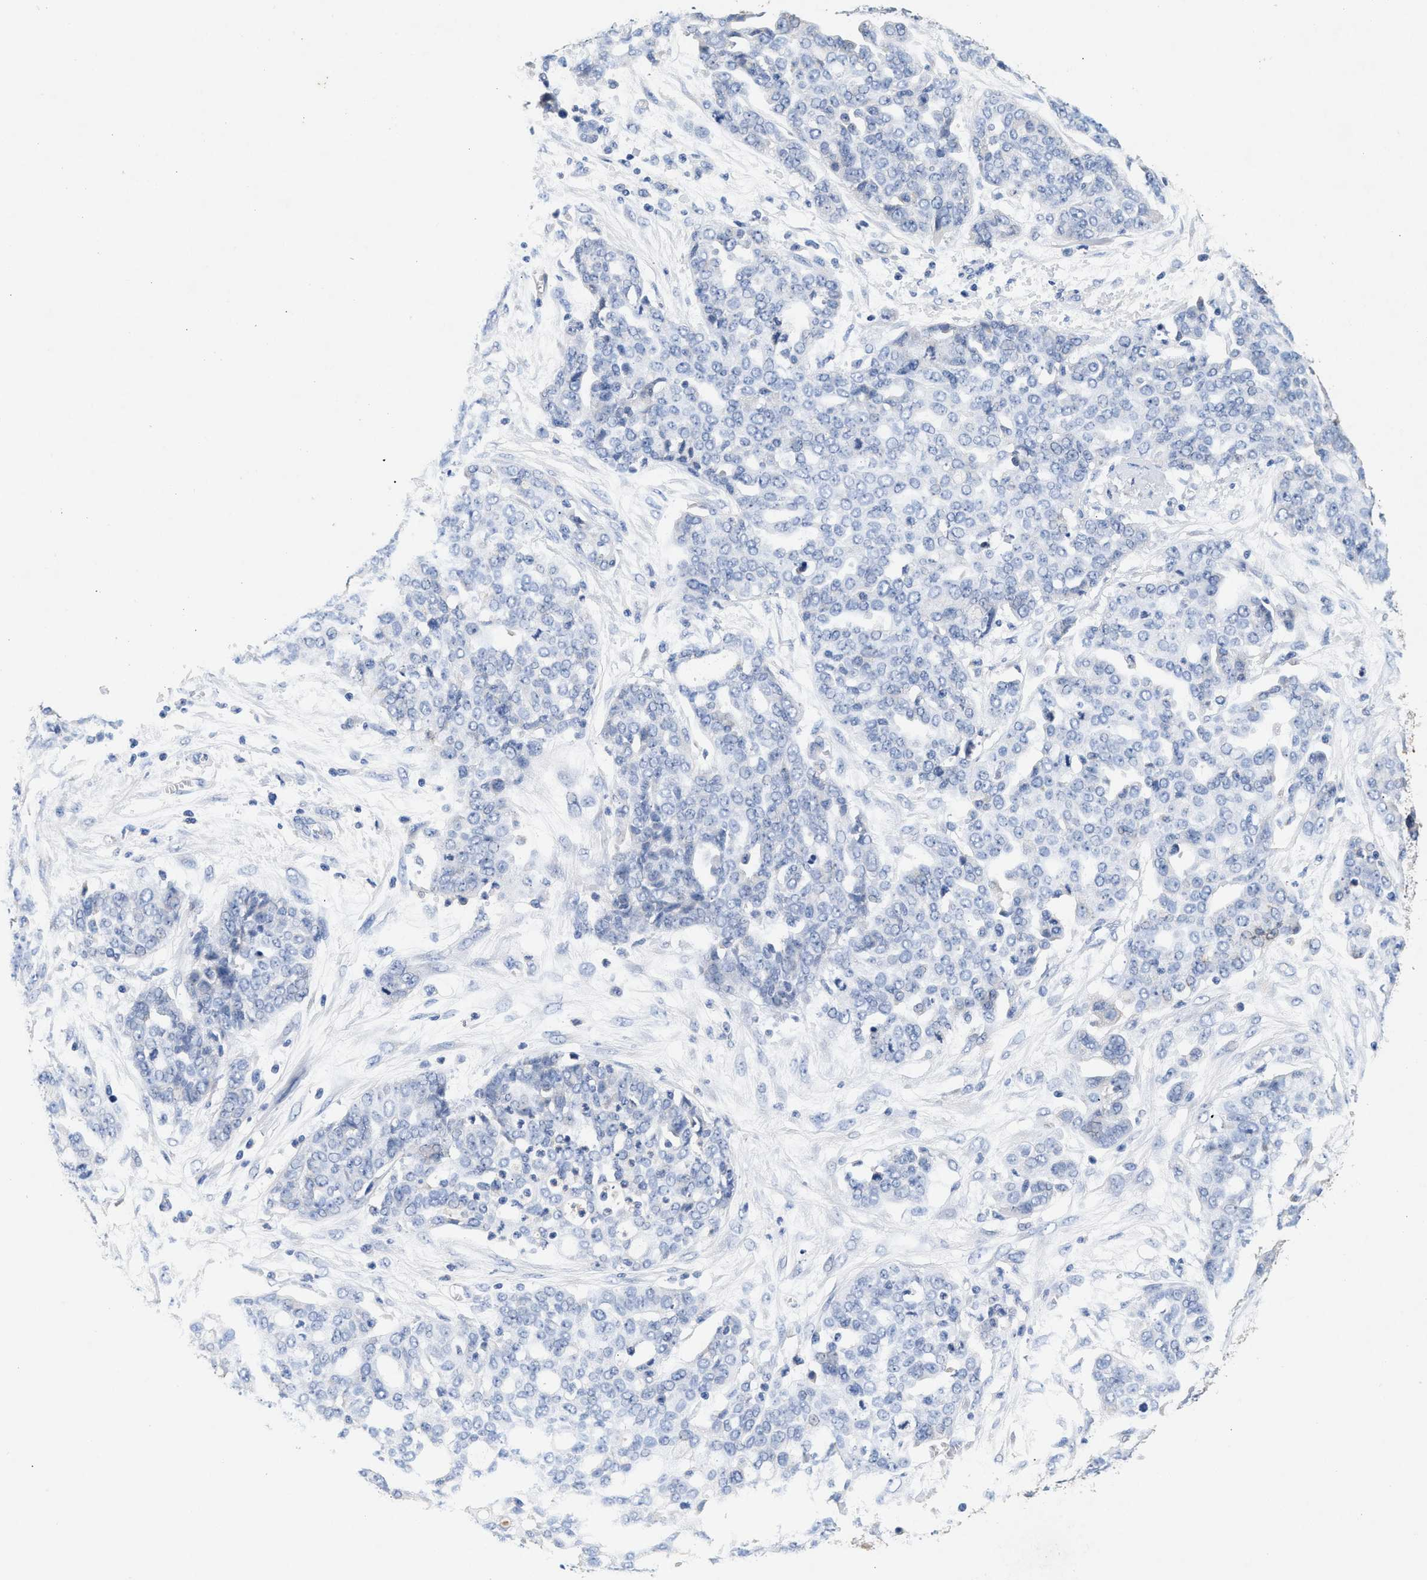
{"staining": {"intensity": "negative", "quantity": "none", "location": "none"}, "tissue": "ovarian cancer", "cell_type": "Tumor cells", "image_type": "cancer", "snomed": [{"axis": "morphology", "description": "Cystadenocarcinoma, serous, NOS"}, {"axis": "topography", "description": "Soft tissue"}, {"axis": "topography", "description": "Ovary"}], "caption": "Immunohistochemistry photomicrograph of ovarian cancer (serous cystadenocarcinoma) stained for a protein (brown), which shows no expression in tumor cells.", "gene": "GNAI3", "patient": {"sex": "female", "age": 57}}